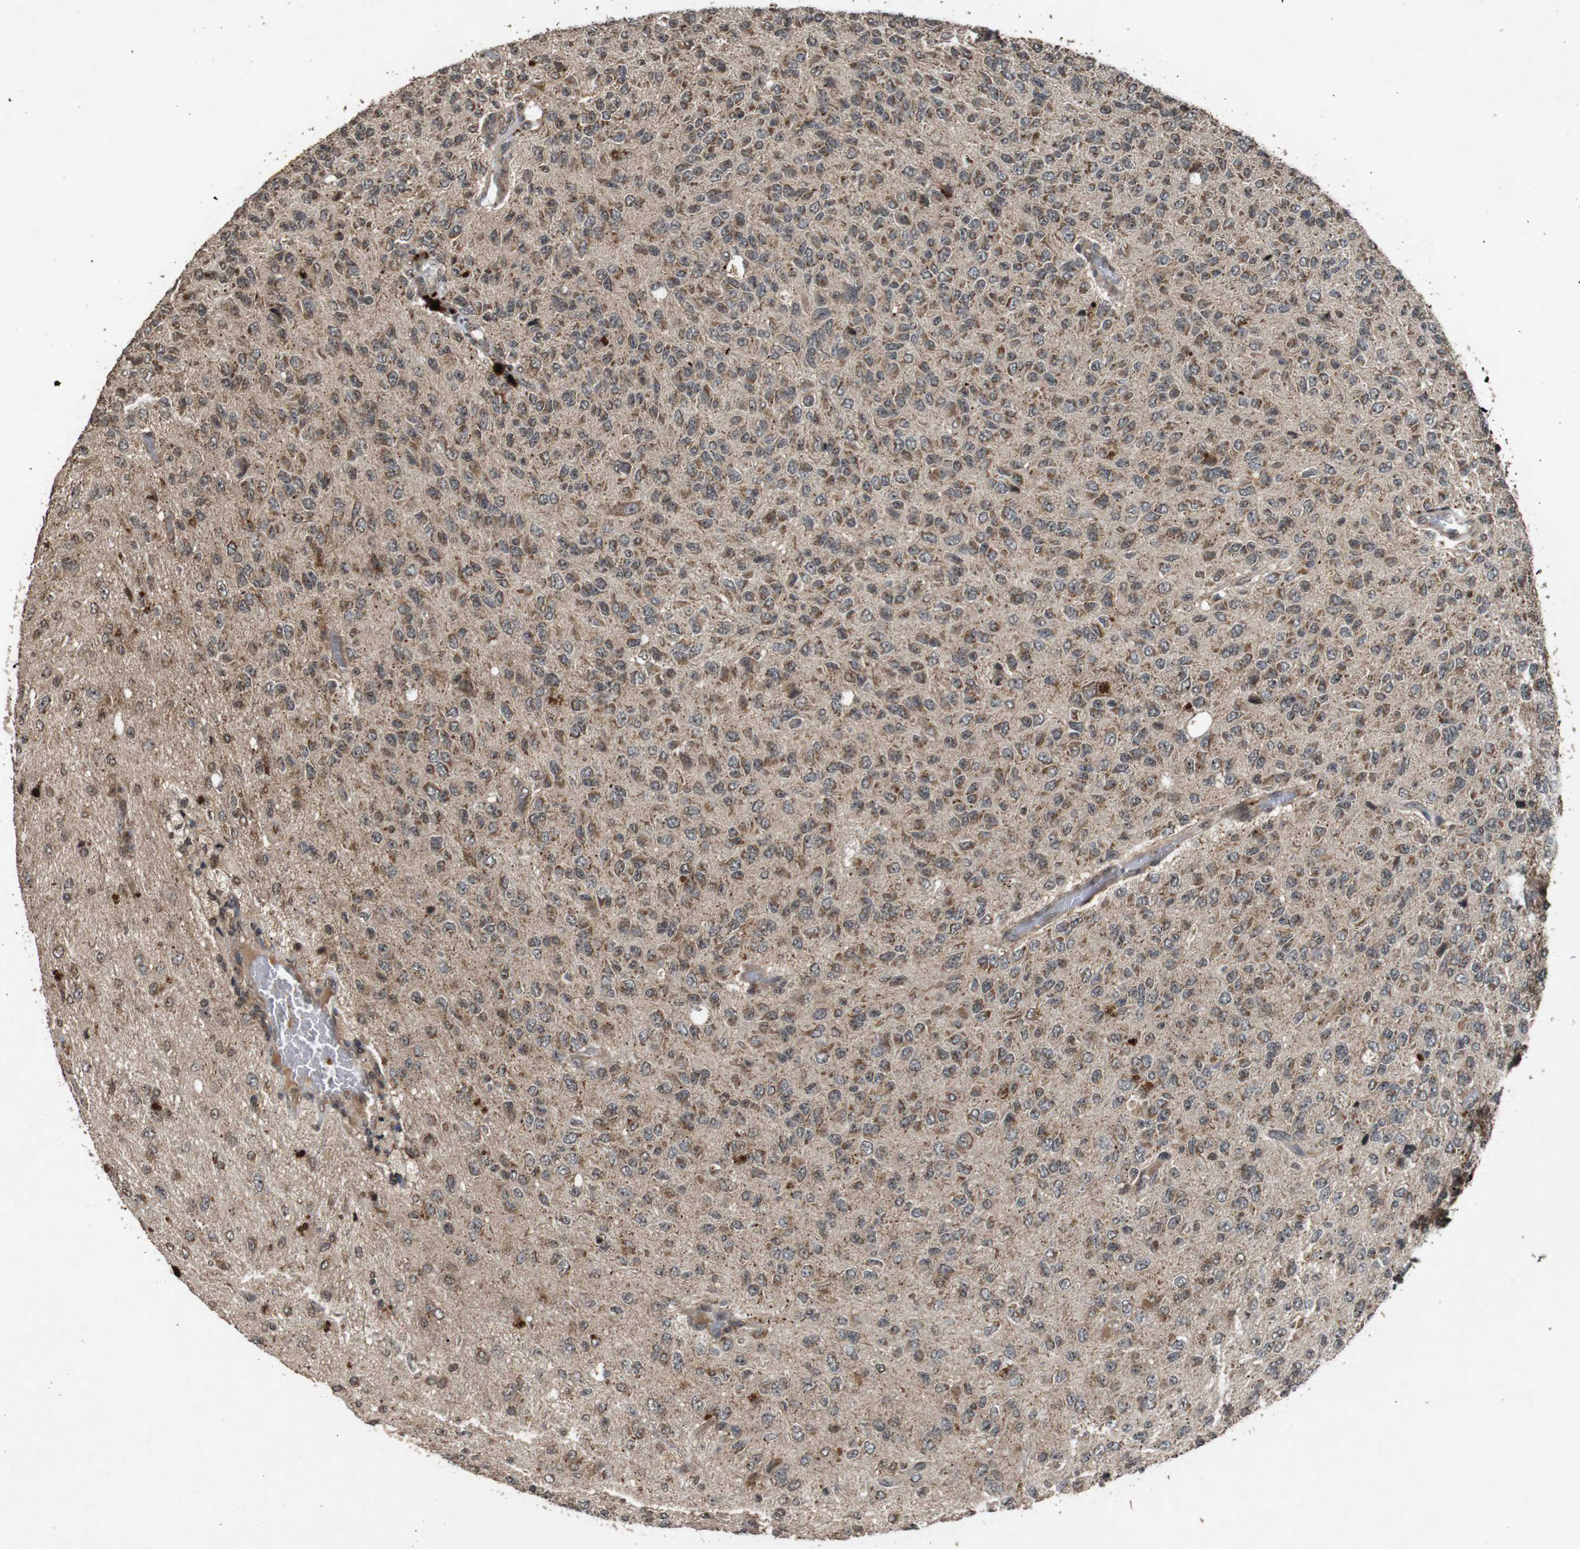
{"staining": {"intensity": "moderate", "quantity": "<25%", "location": "cytoplasmic/membranous"}, "tissue": "glioma", "cell_type": "Tumor cells", "image_type": "cancer", "snomed": [{"axis": "morphology", "description": "Glioma, malignant, High grade"}, {"axis": "topography", "description": "pancreas cauda"}], "caption": "An image of glioma stained for a protein reveals moderate cytoplasmic/membranous brown staining in tumor cells. (Stains: DAB in brown, nuclei in blue, Microscopy: brightfield microscopy at high magnification).", "gene": "SORL1", "patient": {"sex": "male", "age": 60}}